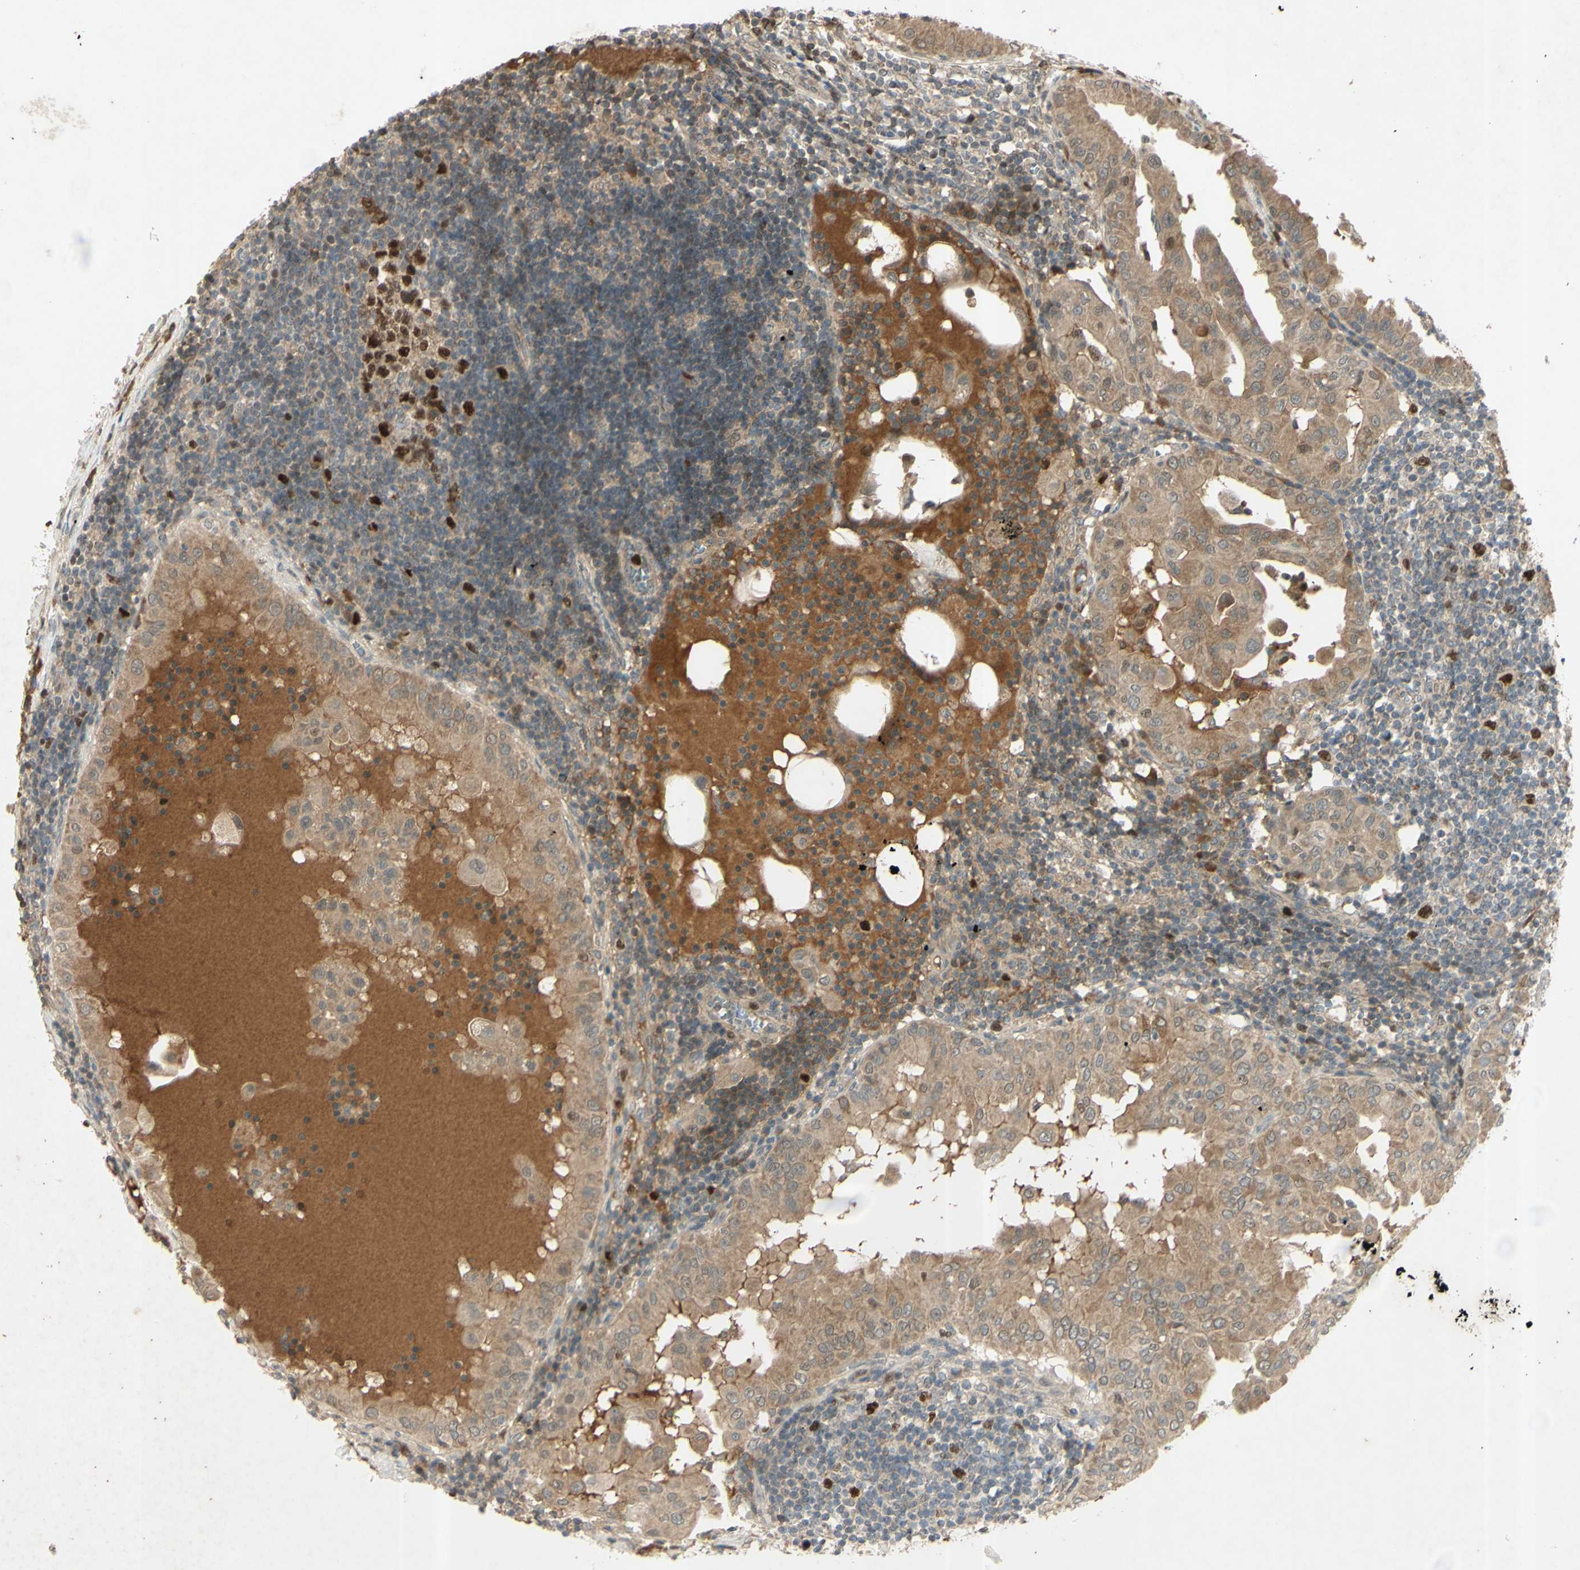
{"staining": {"intensity": "weak", "quantity": ">75%", "location": "cytoplasmic/membranous"}, "tissue": "thyroid cancer", "cell_type": "Tumor cells", "image_type": "cancer", "snomed": [{"axis": "morphology", "description": "Papillary adenocarcinoma, NOS"}, {"axis": "topography", "description": "Thyroid gland"}], "caption": "Thyroid cancer stained for a protein (brown) reveals weak cytoplasmic/membranous positive staining in approximately >75% of tumor cells.", "gene": "RAD18", "patient": {"sex": "male", "age": 33}}